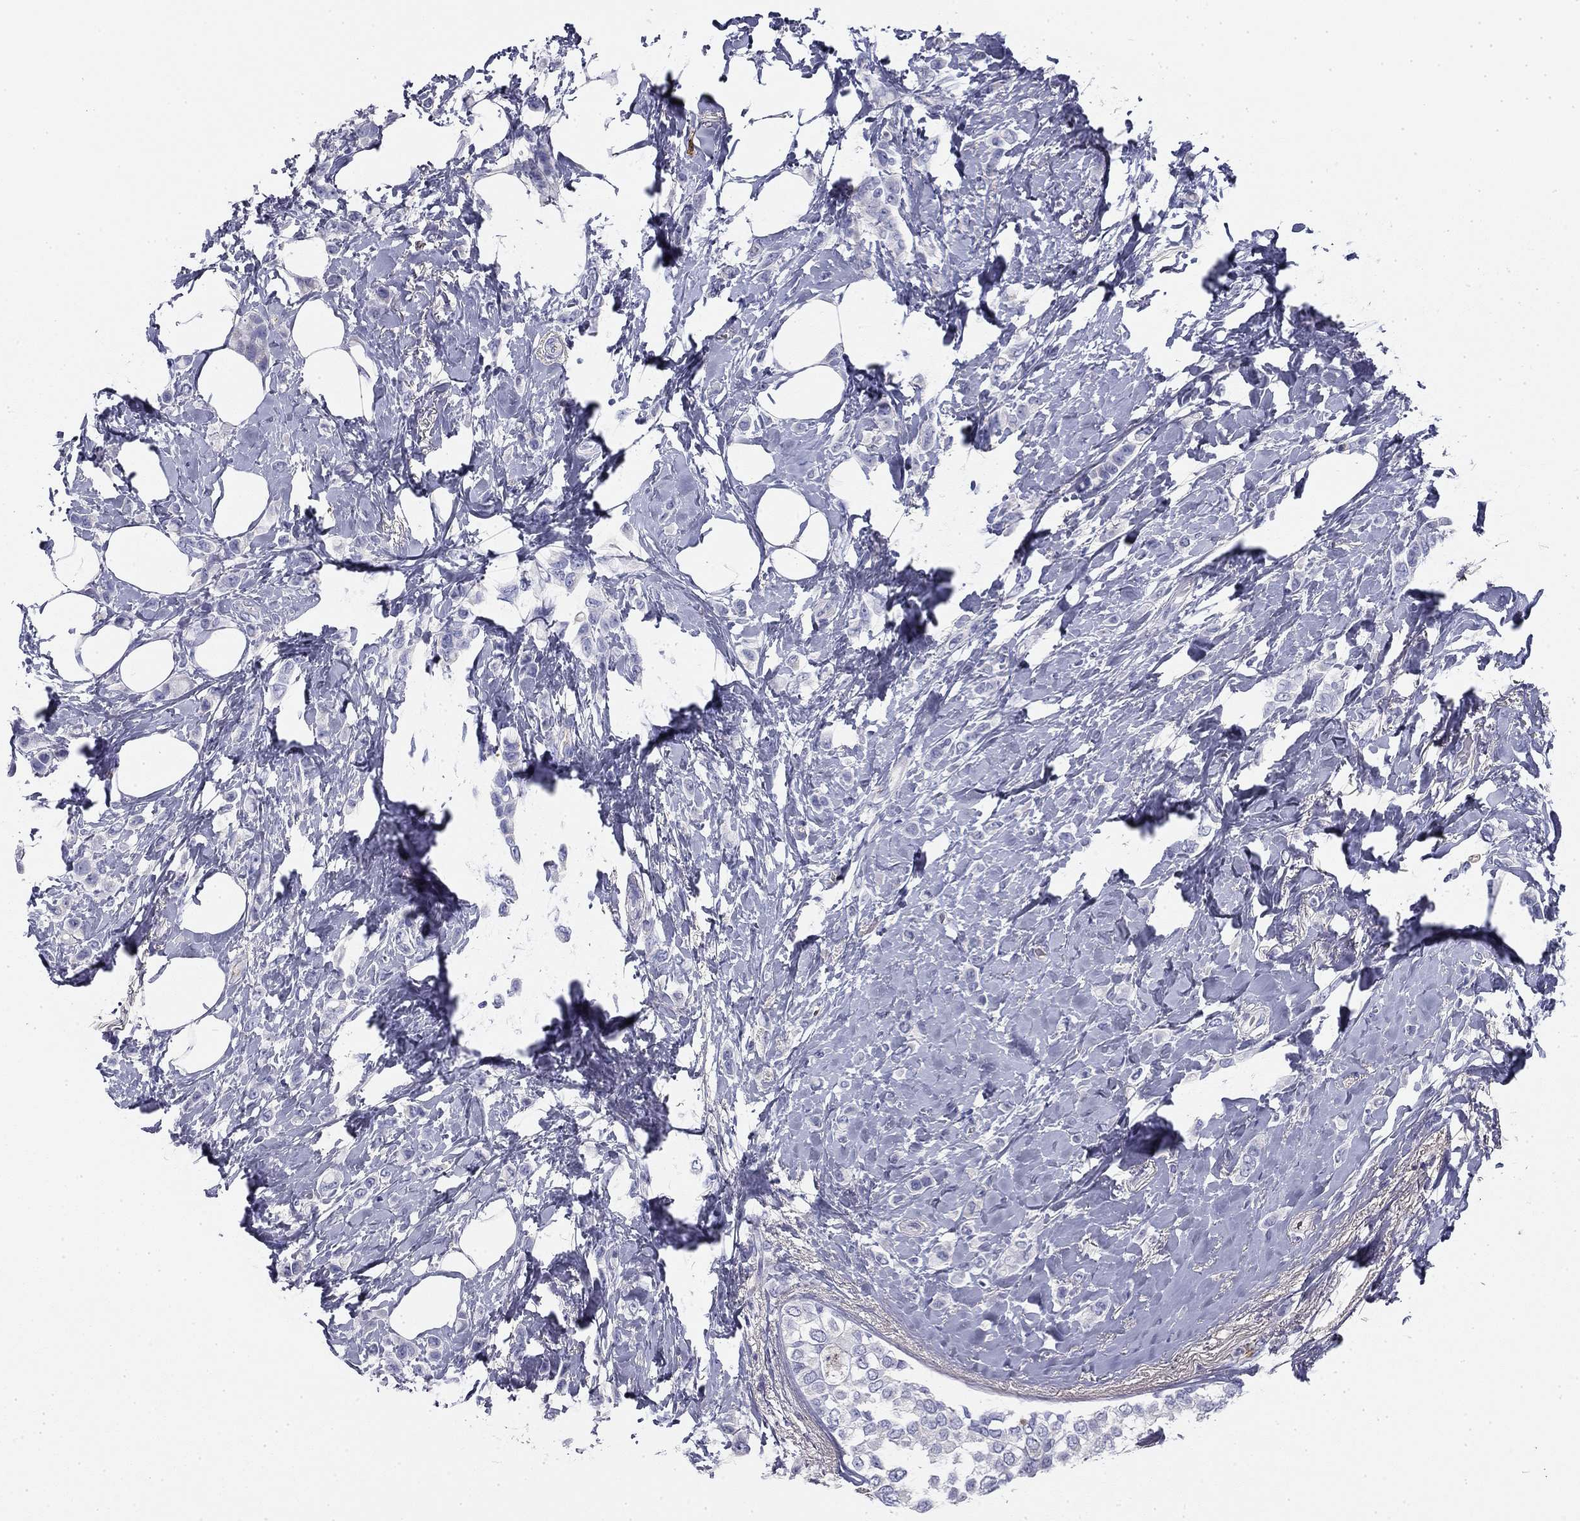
{"staining": {"intensity": "negative", "quantity": "none", "location": "none"}, "tissue": "breast cancer", "cell_type": "Tumor cells", "image_type": "cancer", "snomed": [{"axis": "morphology", "description": "Lobular carcinoma"}, {"axis": "topography", "description": "Breast"}], "caption": "Immunohistochemistry (IHC) histopathology image of neoplastic tissue: lobular carcinoma (breast) stained with DAB exhibits no significant protein positivity in tumor cells.", "gene": "CPLX4", "patient": {"sex": "female", "age": 66}}